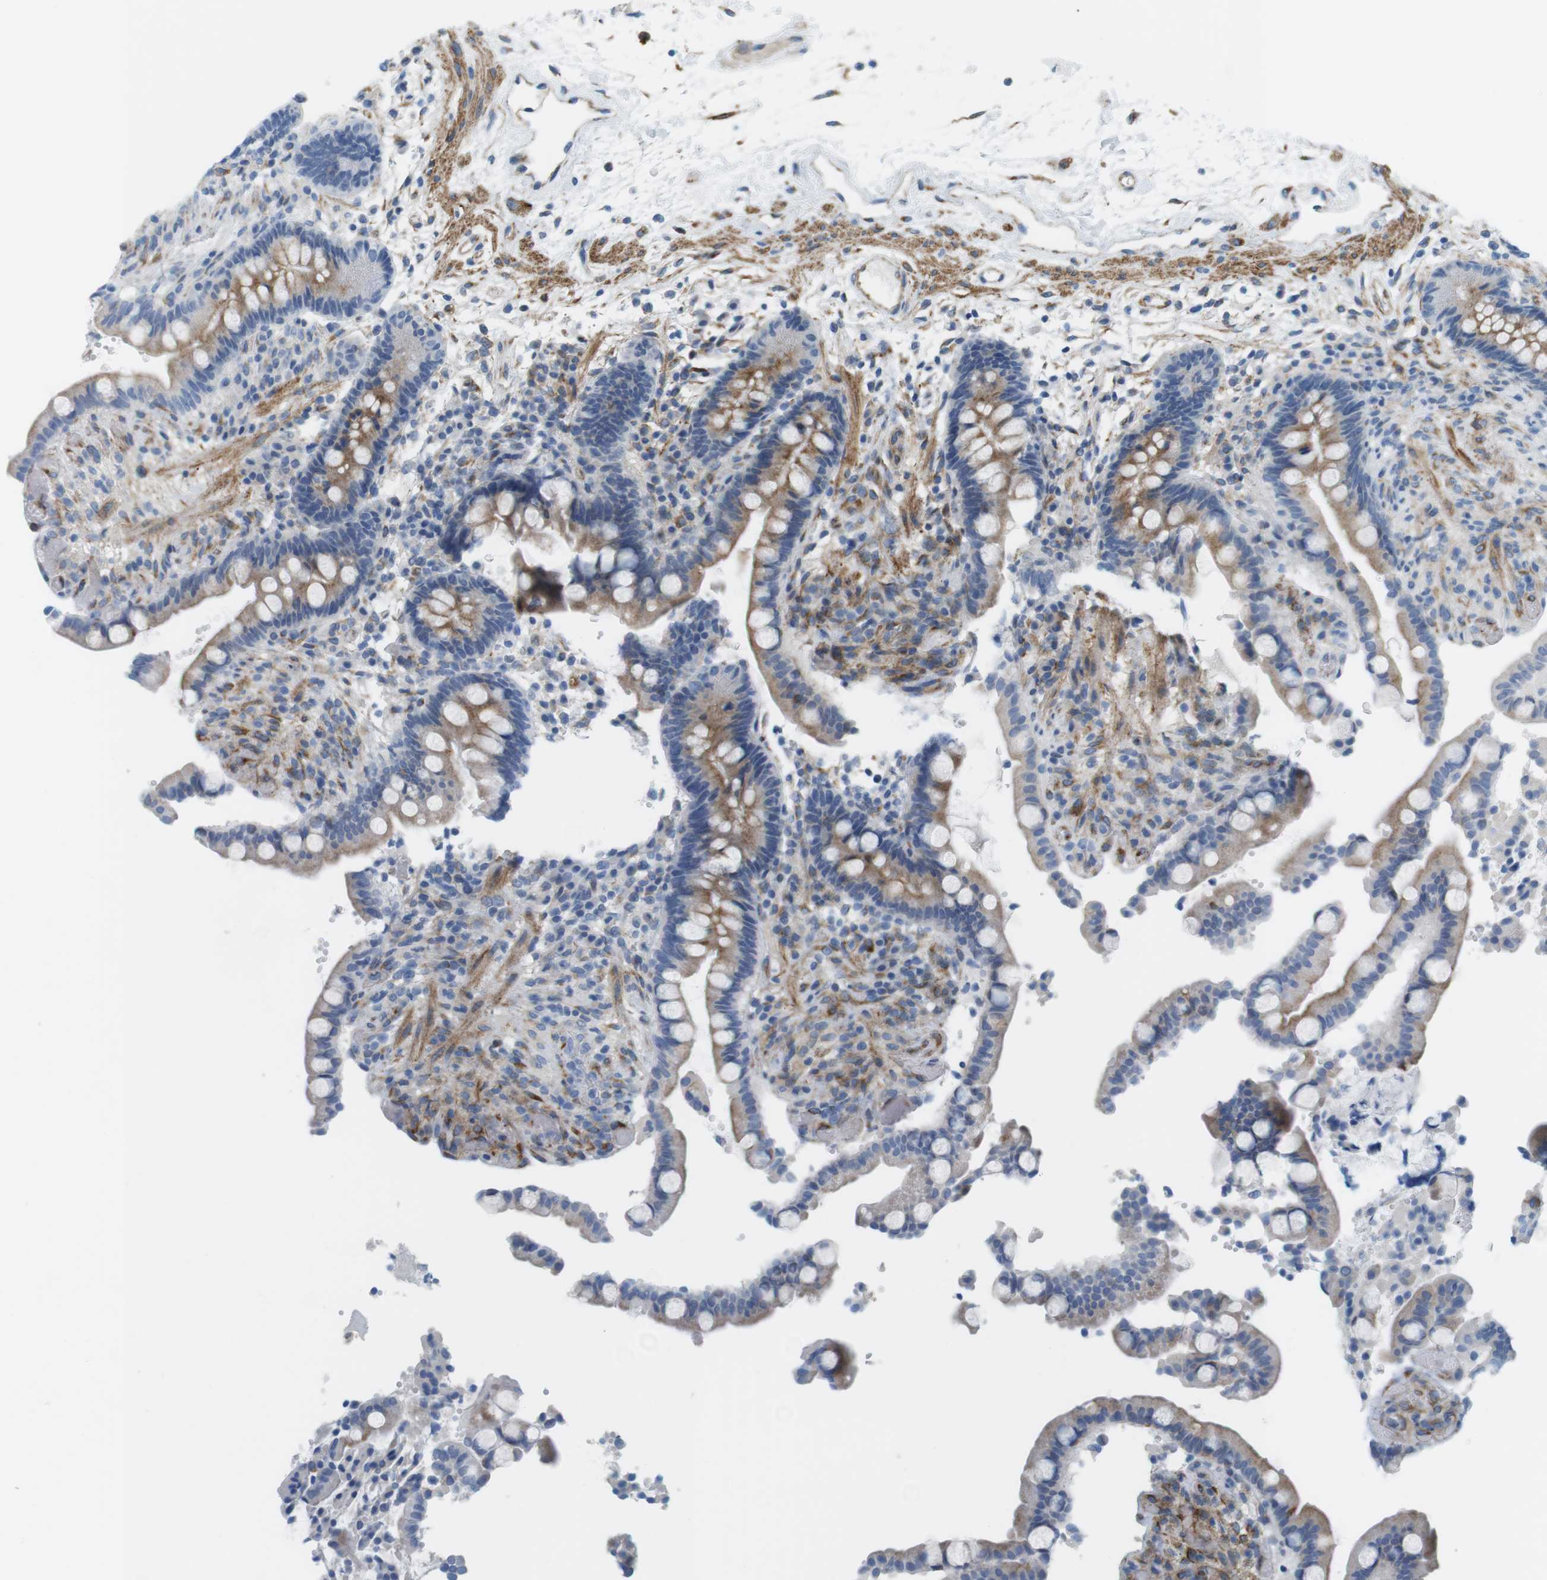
{"staining": {"intensity": "moderate", "quantity": "25%-75%", "location": "cytoplasmic/membranous"}, "tissue": "colon", "cell_type": "Endothelial cells", "image_type": "normal", "snomed": [{"axis": "morphology", "description": "Normal tissue, NOS"}, {"axis": "topography", "description": "Colon"}], "caption": "Immunohistochemistry of normal colon reveals medium levels of moderate cytoplasmic/membranous positivity in about 25%-75% of endothelial cells. (Stains: DAB in brown, nuclei in blue, Microscopy: brightfield microscopy at high magnification).", "gene": "MYH9", "patient": {"sex": "male", "age": 73}}